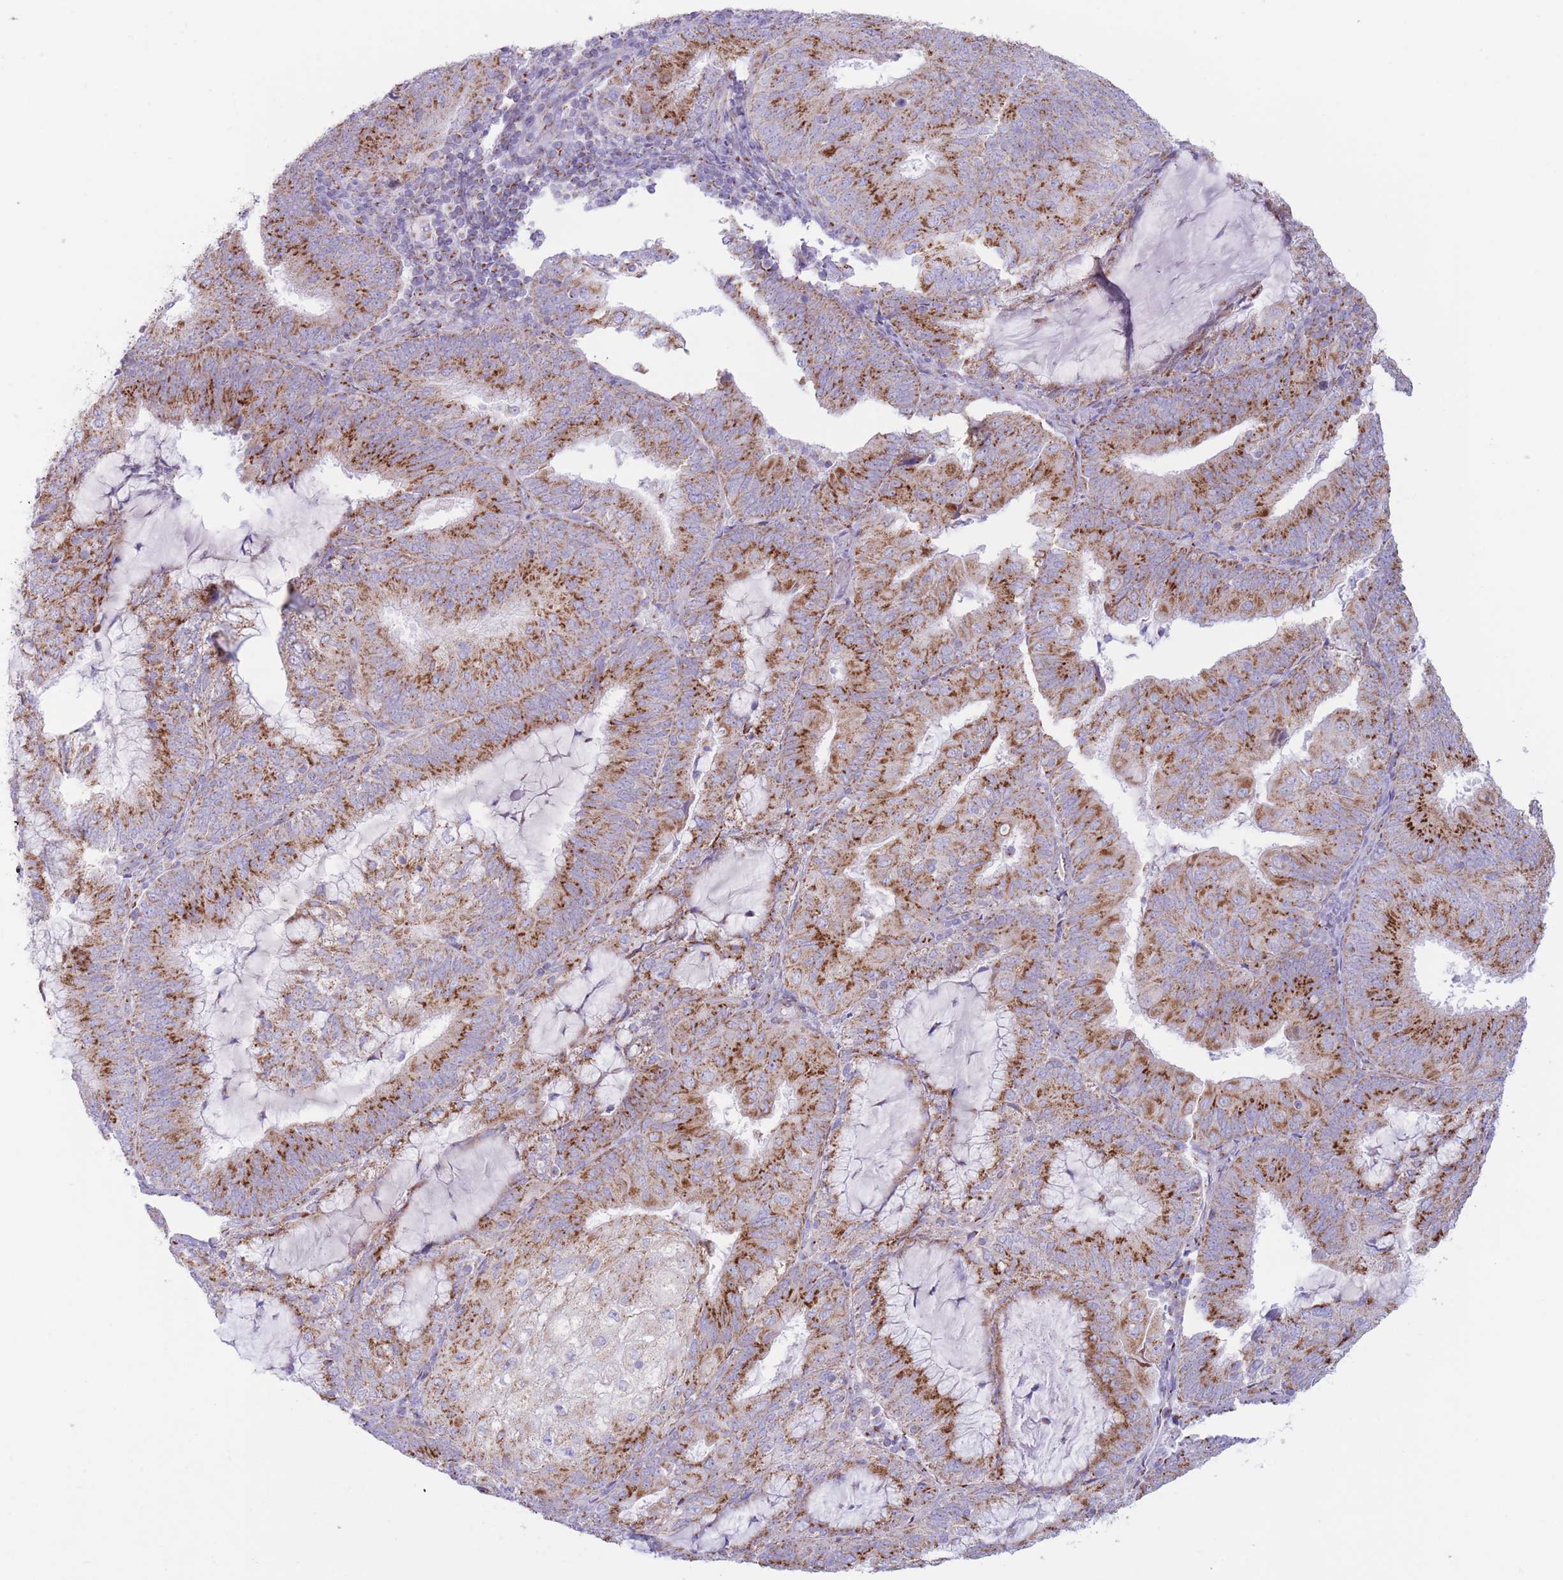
{"staining": {"intensity": "strong", "quantity": ">75%", "location": "cytoplasmic/membranous"}, "tissue": "endometrial cancer", "cell_type": "Tumor cells", "image_type": "cancer", "snomed": [{"axis": "morphology", "description": "Adenocarcinoma, NOS"}, {"axis": "topography", "description": "Endometrium"}], "caption": "This histopathology image displays IHC staining of adenocarcinoma (endometrial), with high strong cytoplasmic/membranous positivity in about >75% of tumor cells.", "gene": "MPND", "patient": {"sex": "female", "age": 81}}